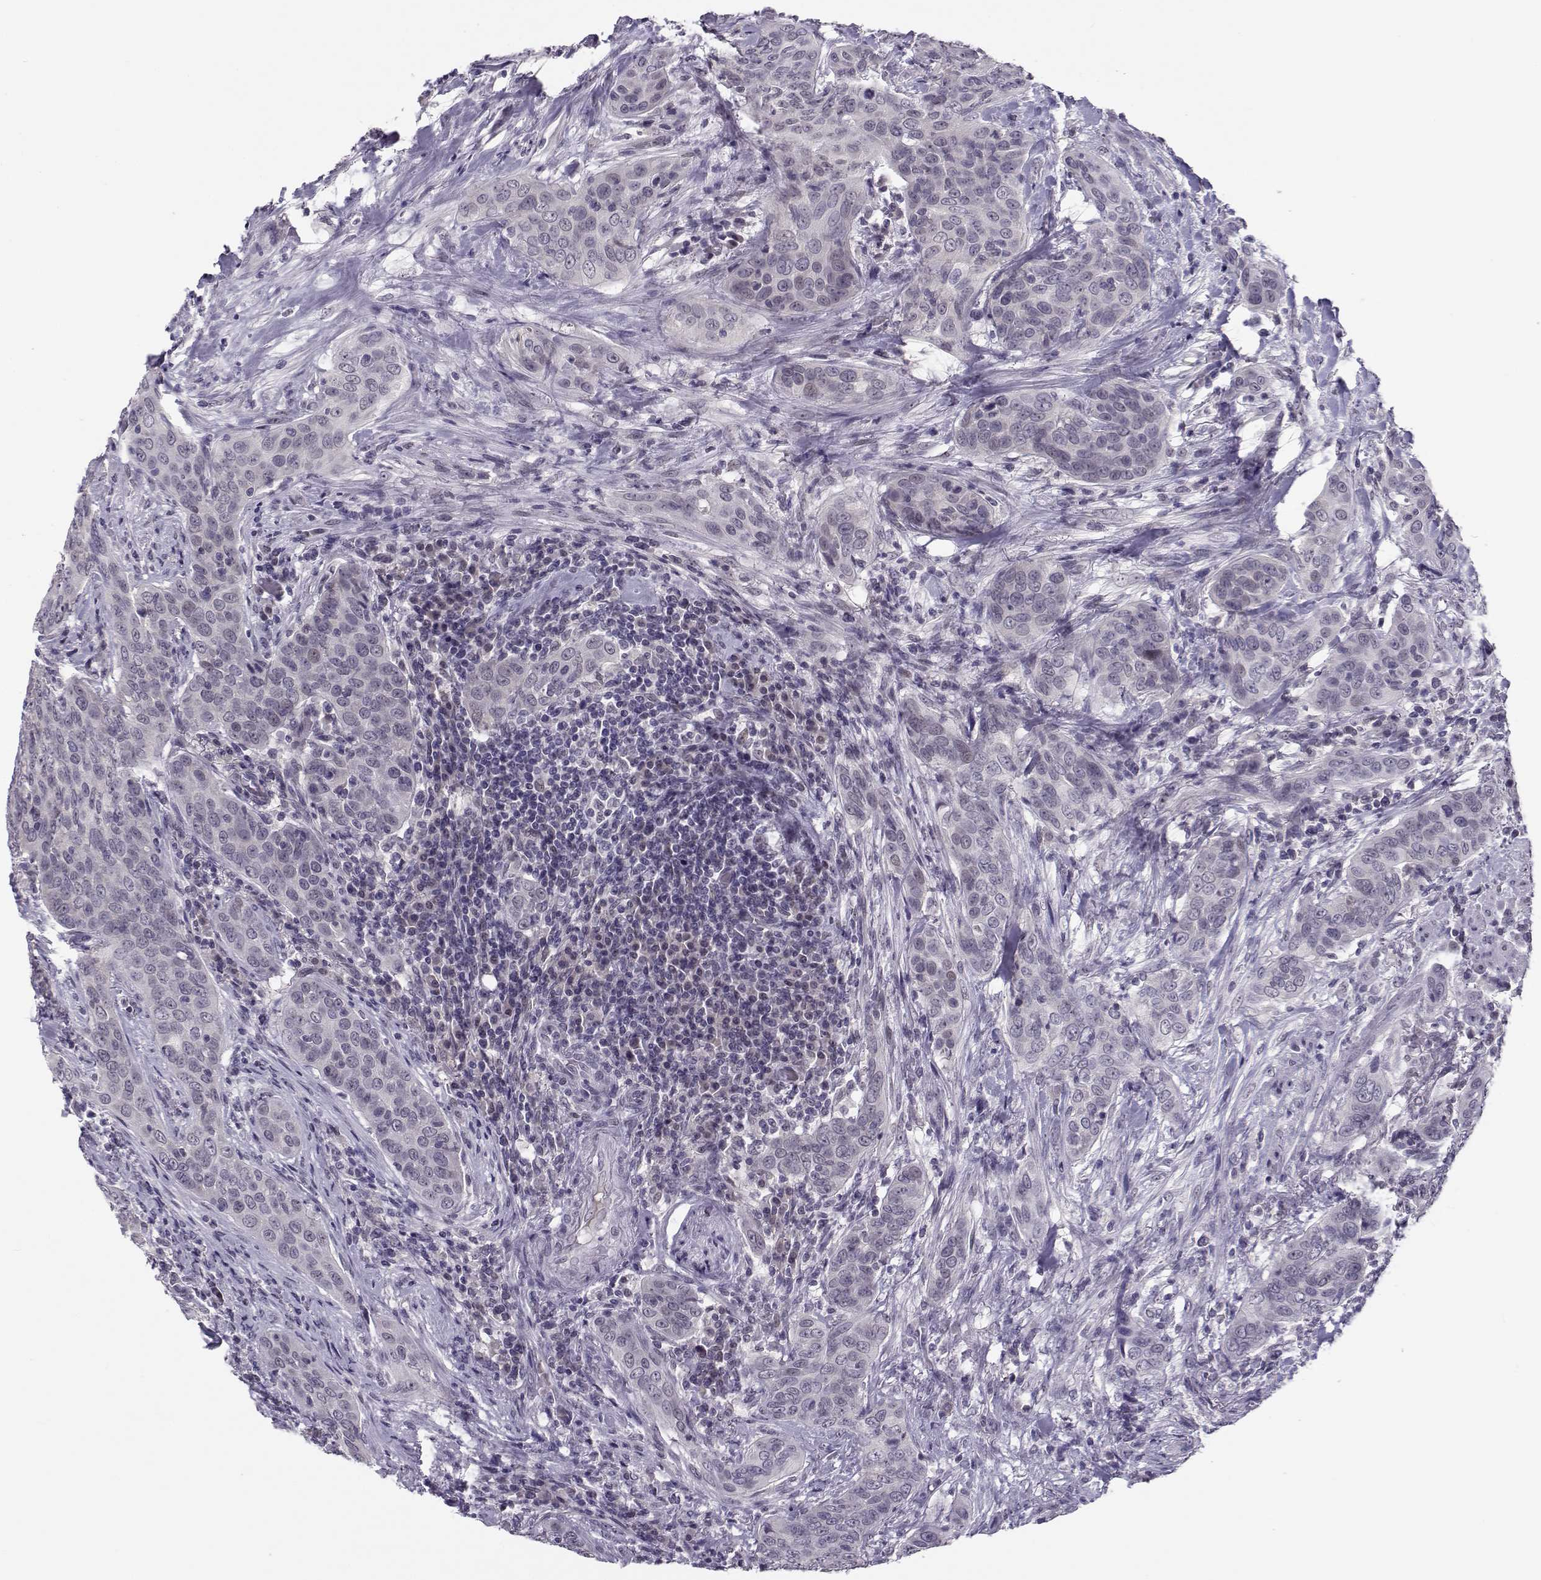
{"staining": {"intensity": "negative", "quantity": "none", "location": "none"}, "tissue": "urothelial cancer", "cell_type": "Tumor cells", "image_type": "cancer", "snomed": [{"axis": "morphology", "description": "Urothelial carcinoma, High grade"}, {"axis": "topography", "description": "Urinary bladder"}], "caption": "Human high-grade urothelial carcinoma stained for a protein using IHC exhibits no staining in tumor cells.", "gene": "C16orf86", "patient": {"sex": "male", "age": 82}}